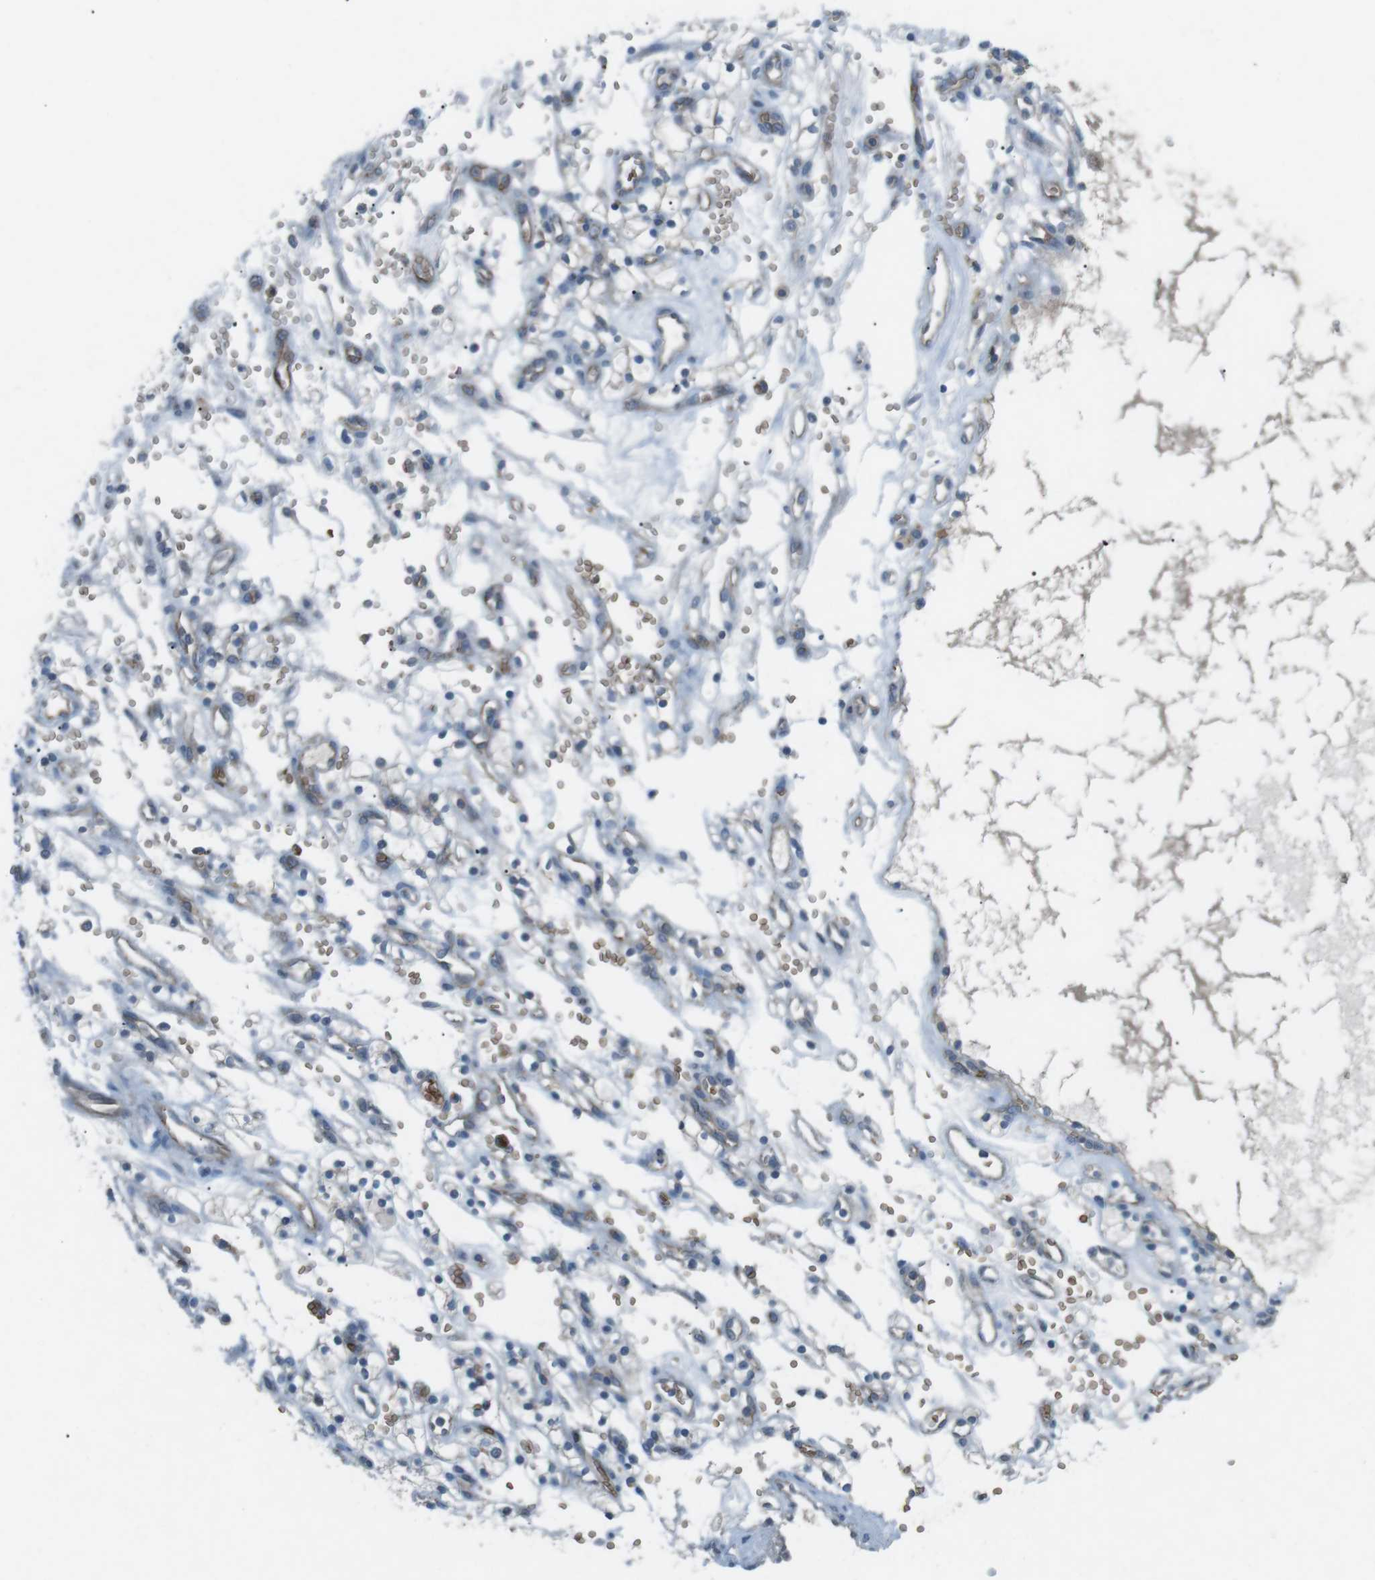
{"staining": {"intensity": "weak", "quantity": "<25%", "location": "cytoplasmic/membranous"}, "tissue": "renal cancer", "cell_type": "Tumor cells", "image_type": "cancer", "snomed": [{"axis": "morphology", "description": "Adenocarcinoma, NOS"}, {"axis": "topography", "description": "Kidney"}], "caption": "Immunohistochemistry of renal adenocarcinoma displays no staining in tumor cells.", "gene": "SPTA1", "patient": {"sex": "female", "age": 57}}